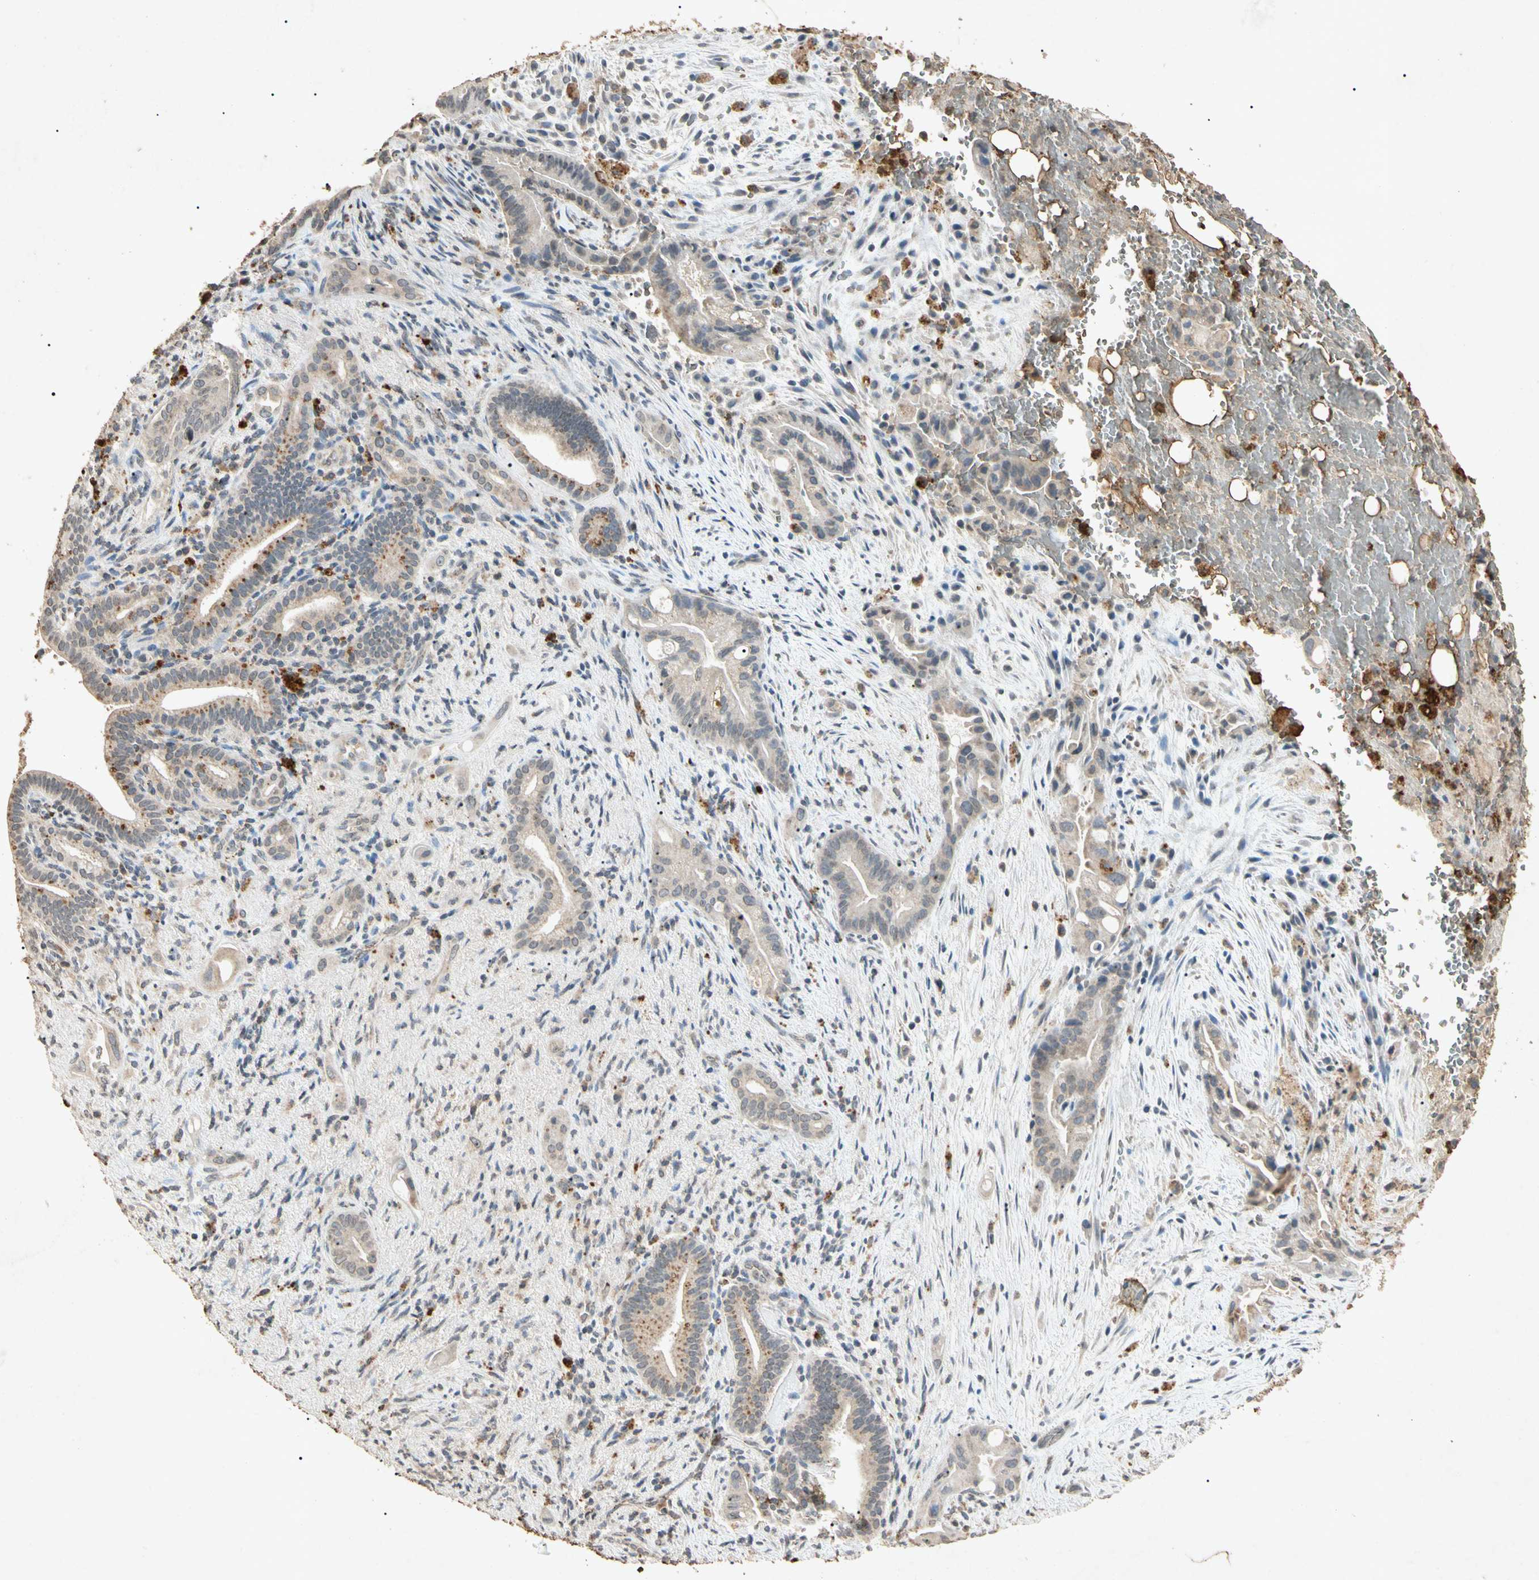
{"staining": {"intensity": "weak", "quantity": ">75%", "location": "cytoplasmic/membranous"}, "tissue": "liver cancer", "cell_type": "Tumor cells", "image_type": "cancer", "snomed": [{"axis": "morphology", "description": "Cholangiocarcinoma"}, {"axis": "topography", "description": "Liver"}], "caption": "Immunohistochemistry micrograph of cholangiocarcinoma (liver) stained for a protein (brown), which exhibits low levels of weak cytoplasmic/membranous positivity in about >75% of tumor cells.", "gene": "MSRB1", "patient": {"sex": "female", "age": 68}}